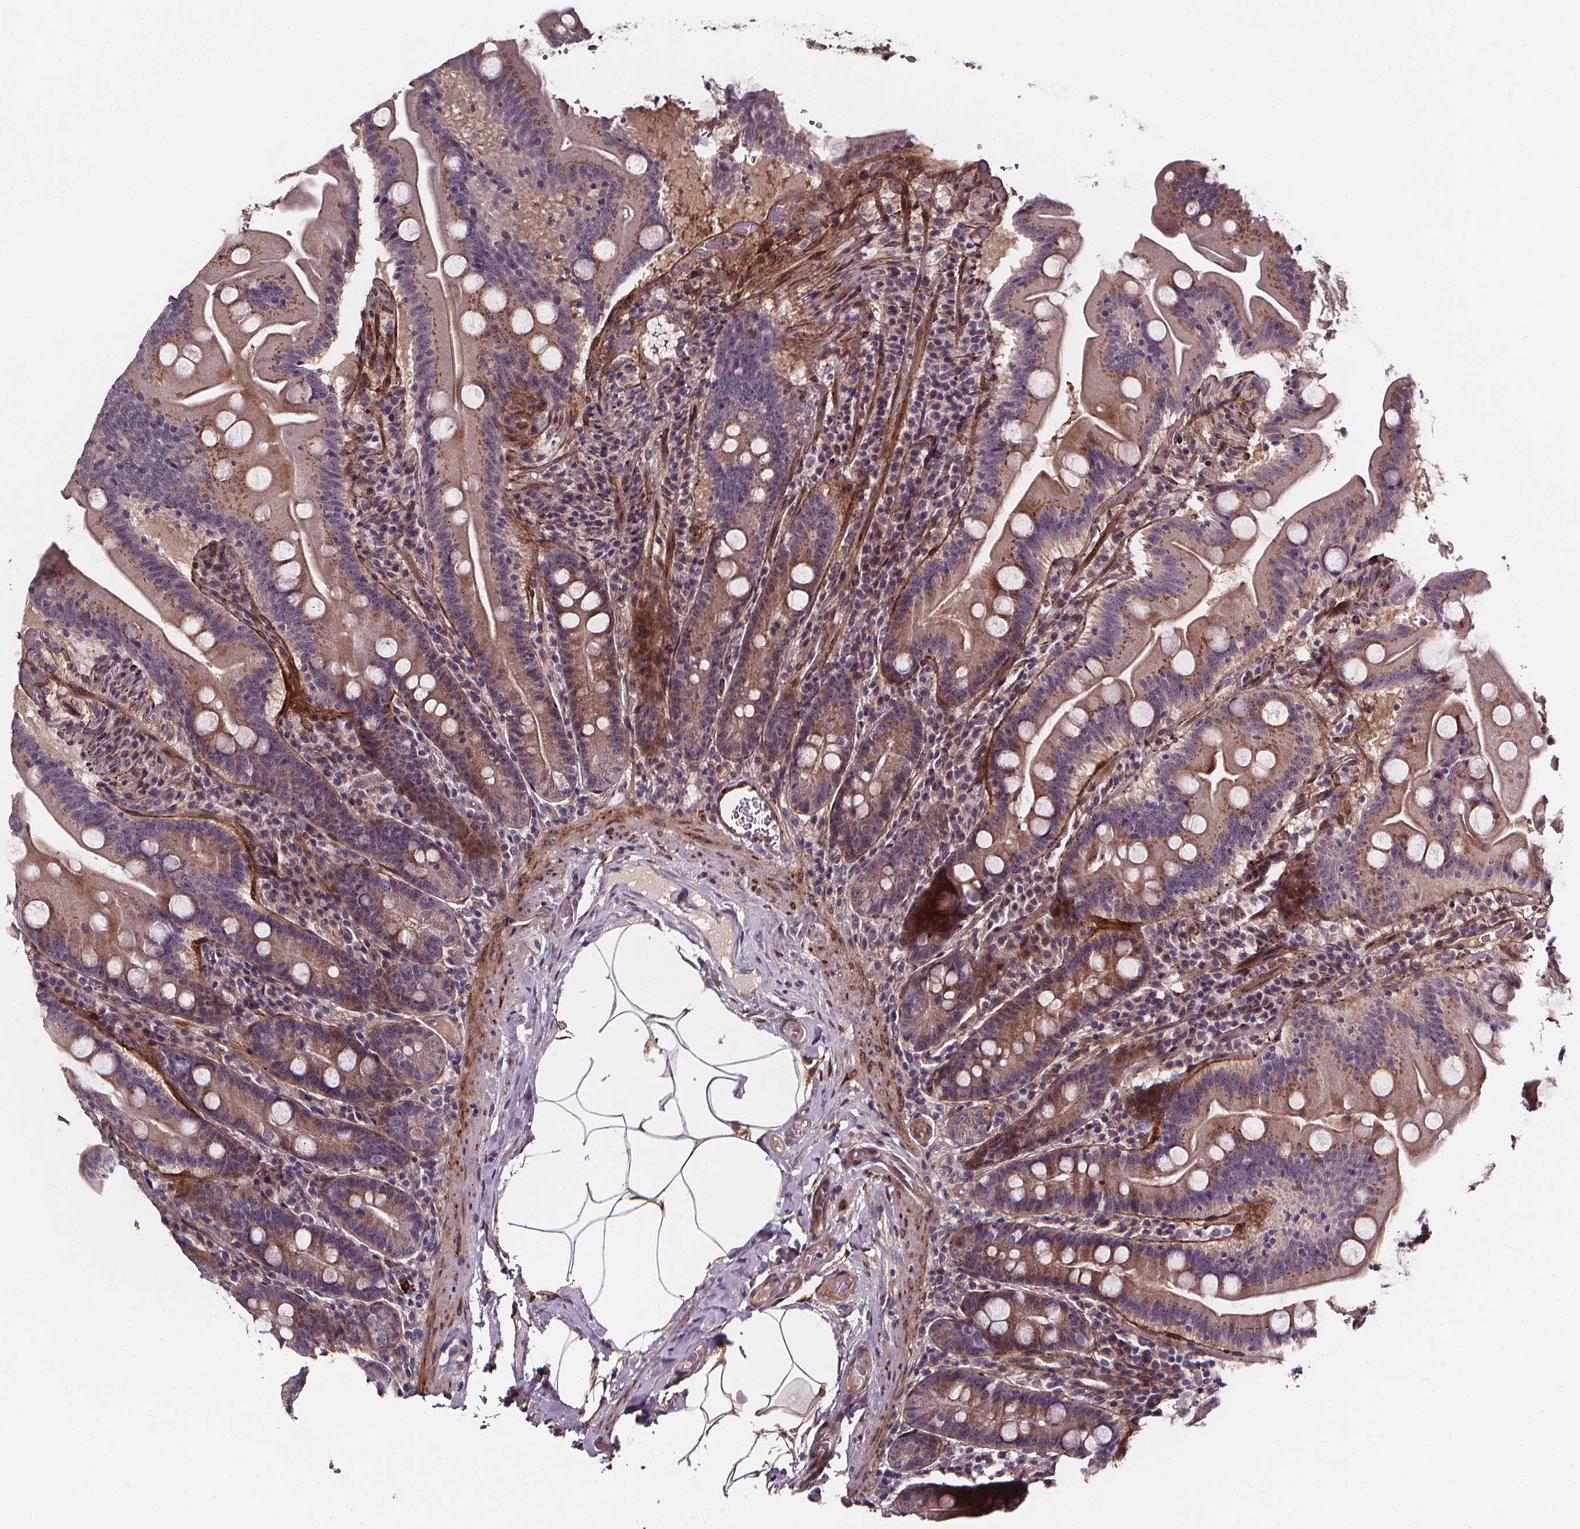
{"staining": {"intensity": "moderate", "quantity": "25%-75%", "location": "cytoplasmic/membranous"}, "tissue": "small intestine", "cell_type": "Glandular cells", "image_type": "normal", "snomed": [{"axis": "morphology", "description": "Normal tissue, NOS"}, {"axis": "topography", "description": "Small intestine"}], "caption": "DAB (3,3'-diaminobenzidine) immunohistochemical staining of unremarkable small intestine exhibits moderate cytoplasmic/membranous protein staining in about 25%-75% of glandular cells. (DAB IHC, brown staining for protein, blue staining for nuclei).", "gene": "AEBP1", "patient": {"sex": "male", "age": 37}}